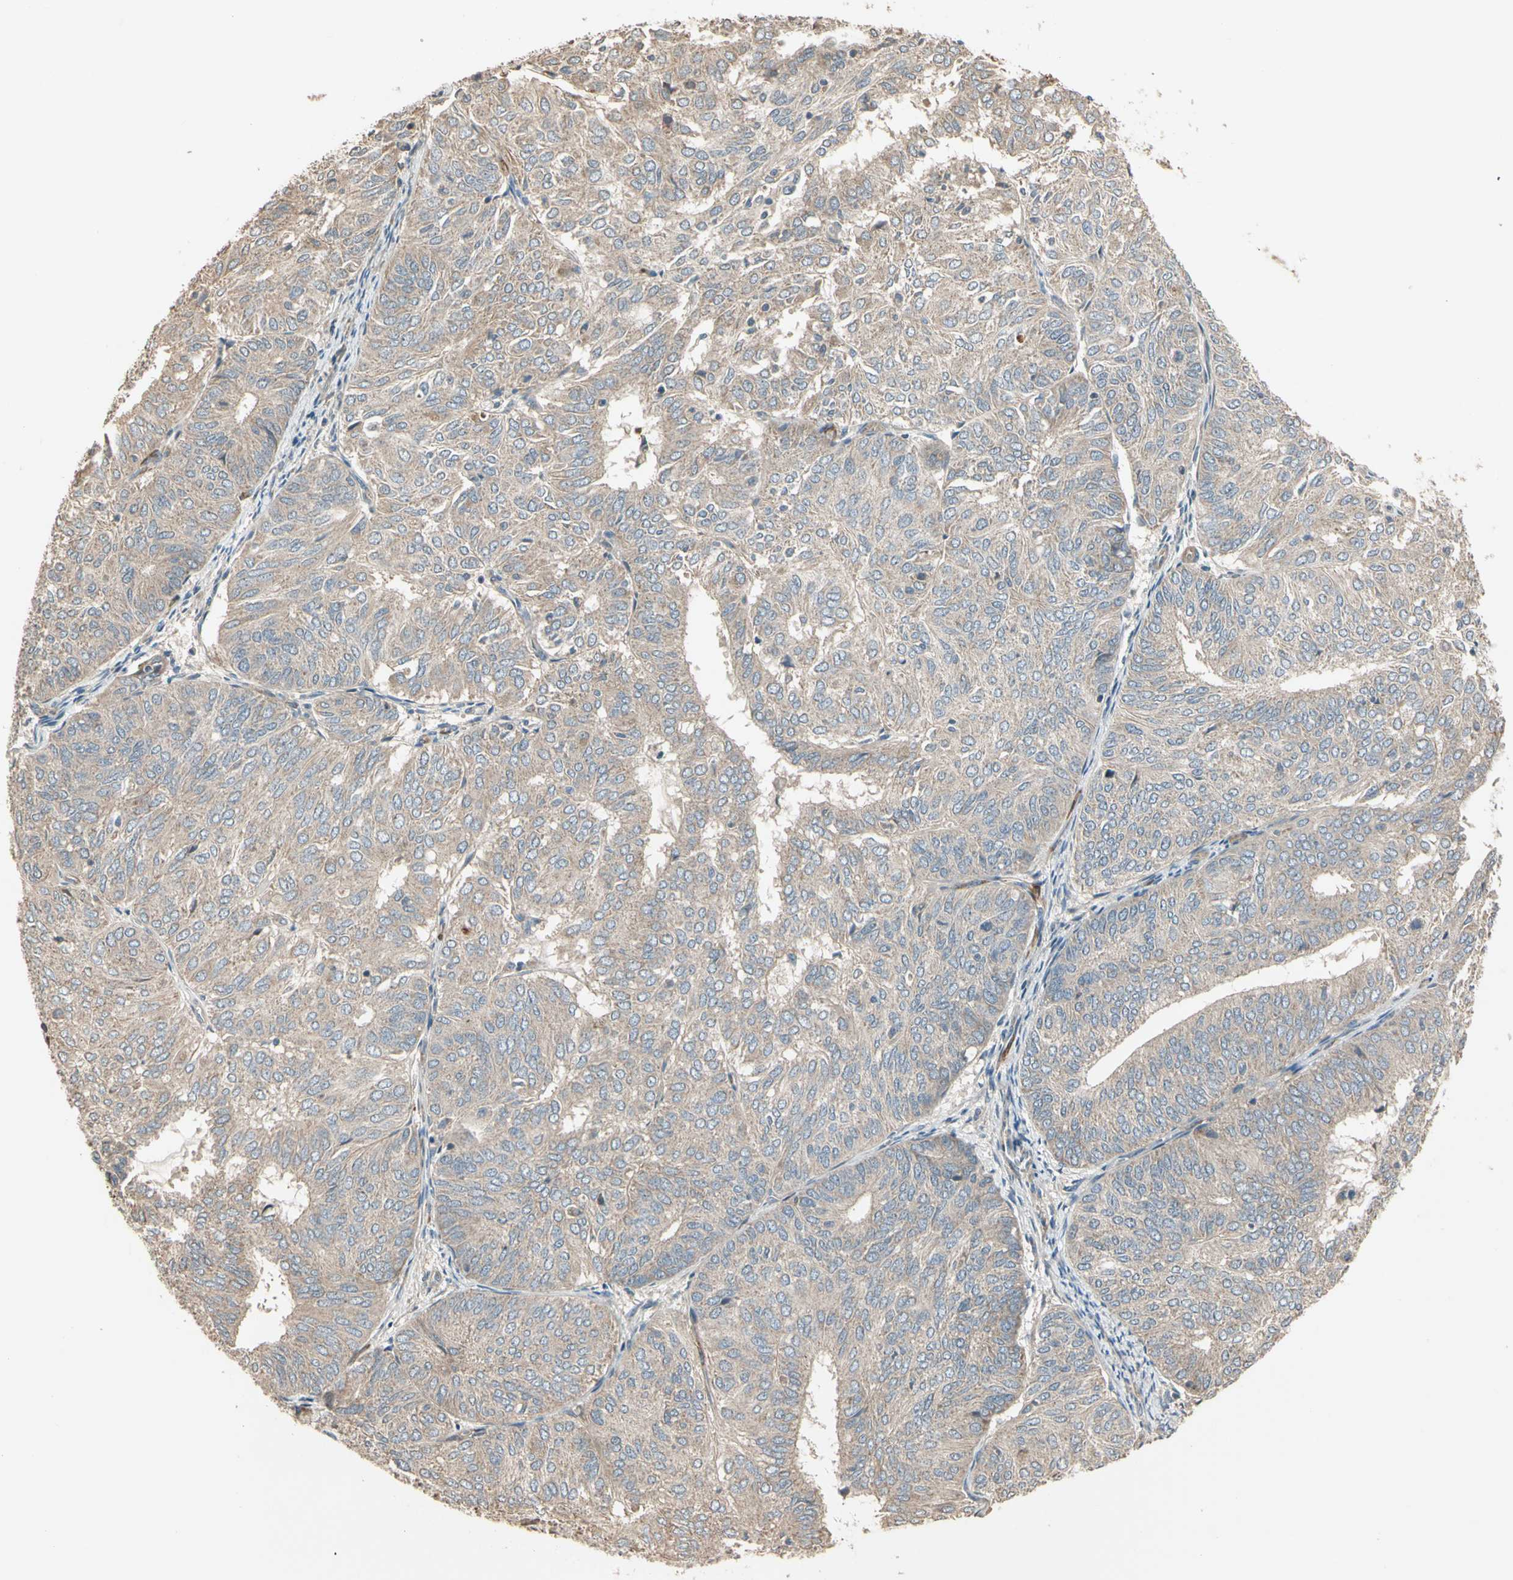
{"staining": {"intensity": "weak", "quantity": ">75%", "location": "cytoplasmic/membranous"}, "tissue": "endometrial cancer", "cell_type": "Tumor cells", "image_type": "cancer", "snomed": [{"axis": "morphology", "description": "Adenocarcinoma, NOS"}, {"axis": "topography", "description": "Uterus"}], "caption": "A low amount of weak cytoplasmic/membranous expression is seen in about >75% of tumor cells in adenocarcinoma (endometrial) tissue.", "gene": "TNFRSF21", "patient": {"sex": "female", "age": 60}}